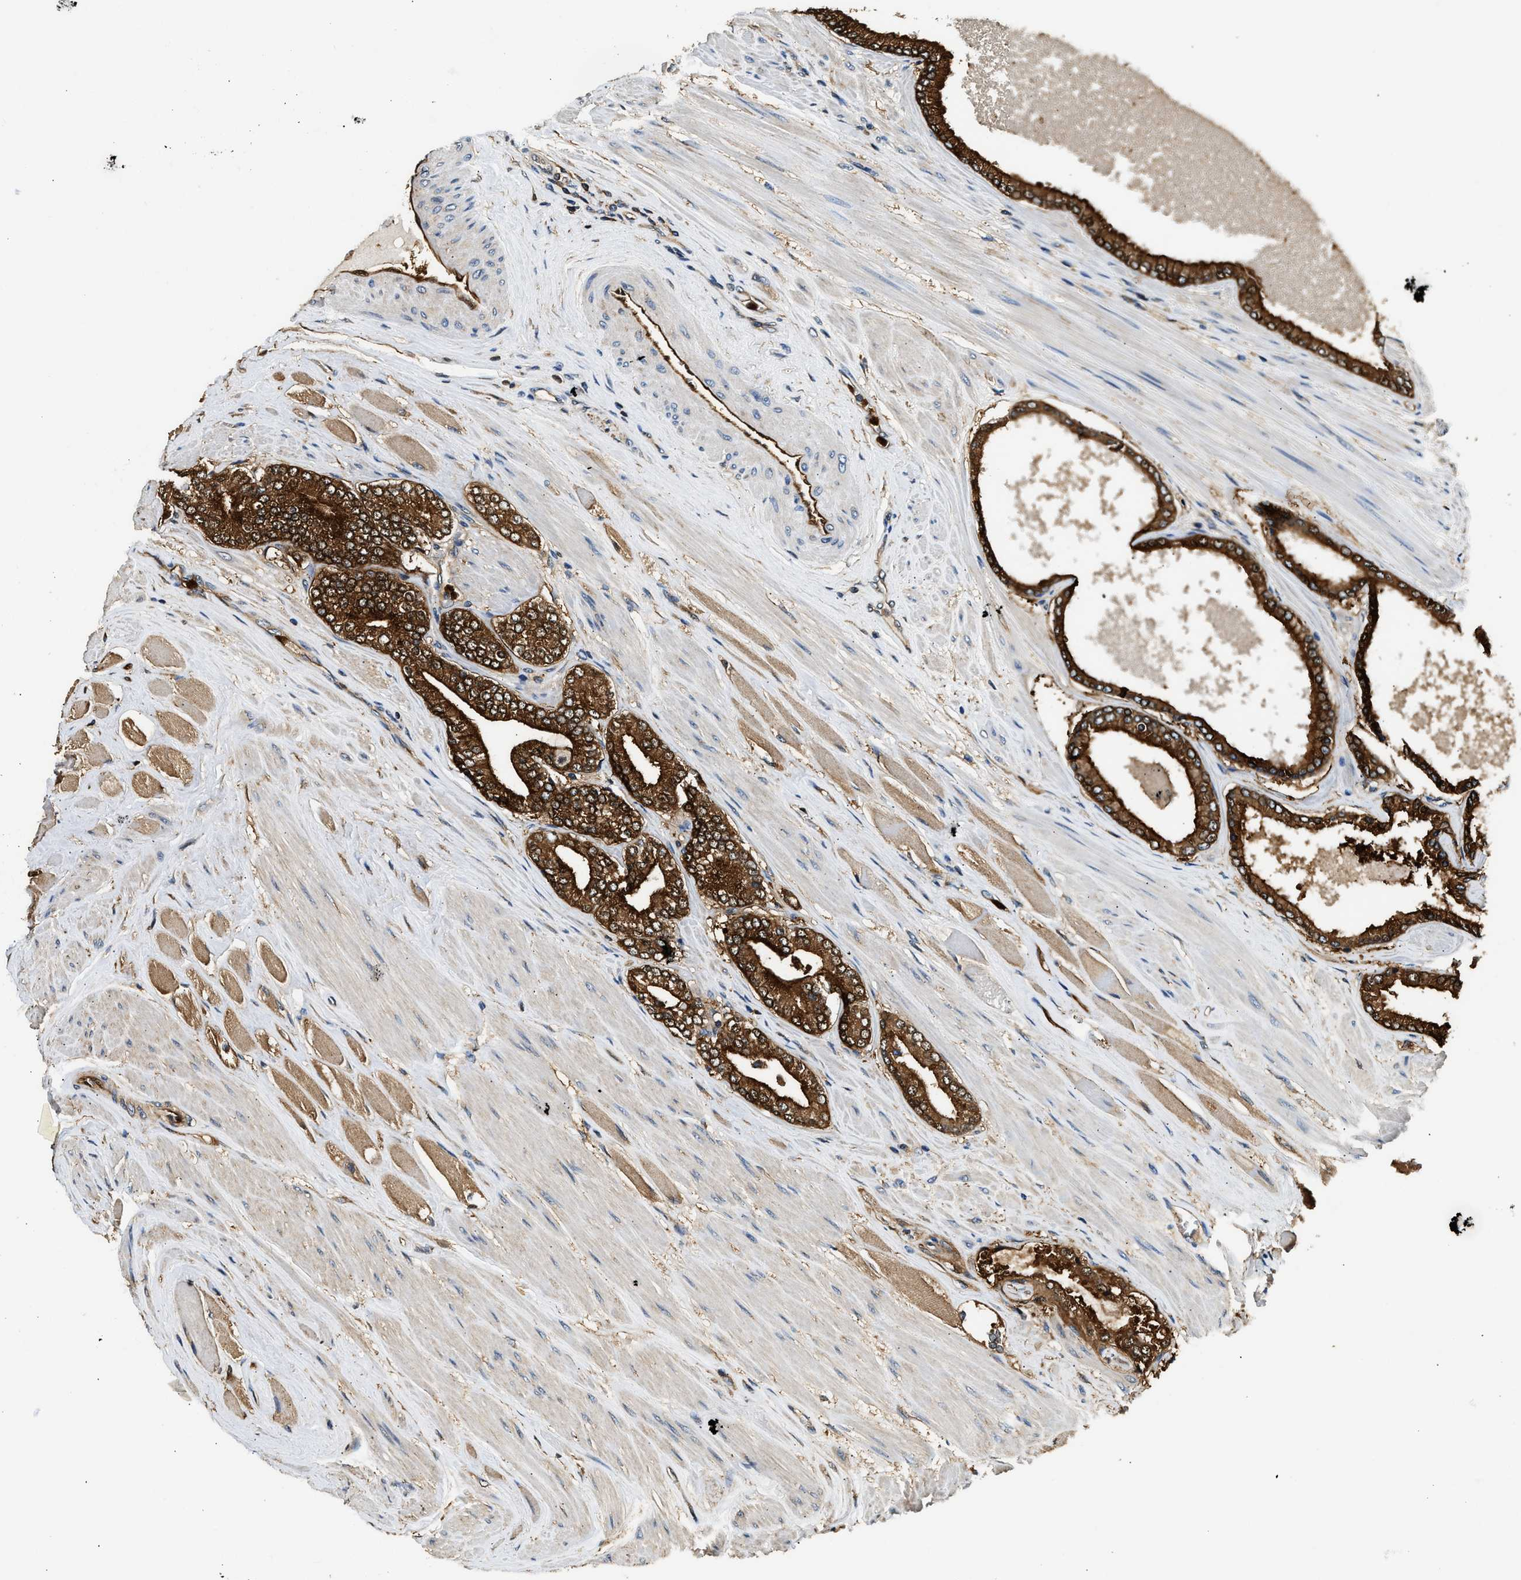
{"staining": {"intensity": "strong", "quantity": ">75%", "location": "cytoplasmic/membranous"}, "tissue": "prostate cancer", "cell_type": "Tumor cells", "image_type": "cancer", "snomed": [{"axis": "morphology", "description": "Adenocarcinoma, High grade"}, {"axis": "topography", "description": "Prostate"}], "caption": "Prostate cancer stained with immunohistochemistry exhibits strong cytoplasmic/membranous staining in about >75% of tumor cells. The staining is performed using DAB (3,3'-diaminobenzidine) brown chromogen to label protein expression. The nuclei are counter-stained blue using hematoxylin.", "gene": "ANXA3", "patient": {"sex": "male", "age": 61}}